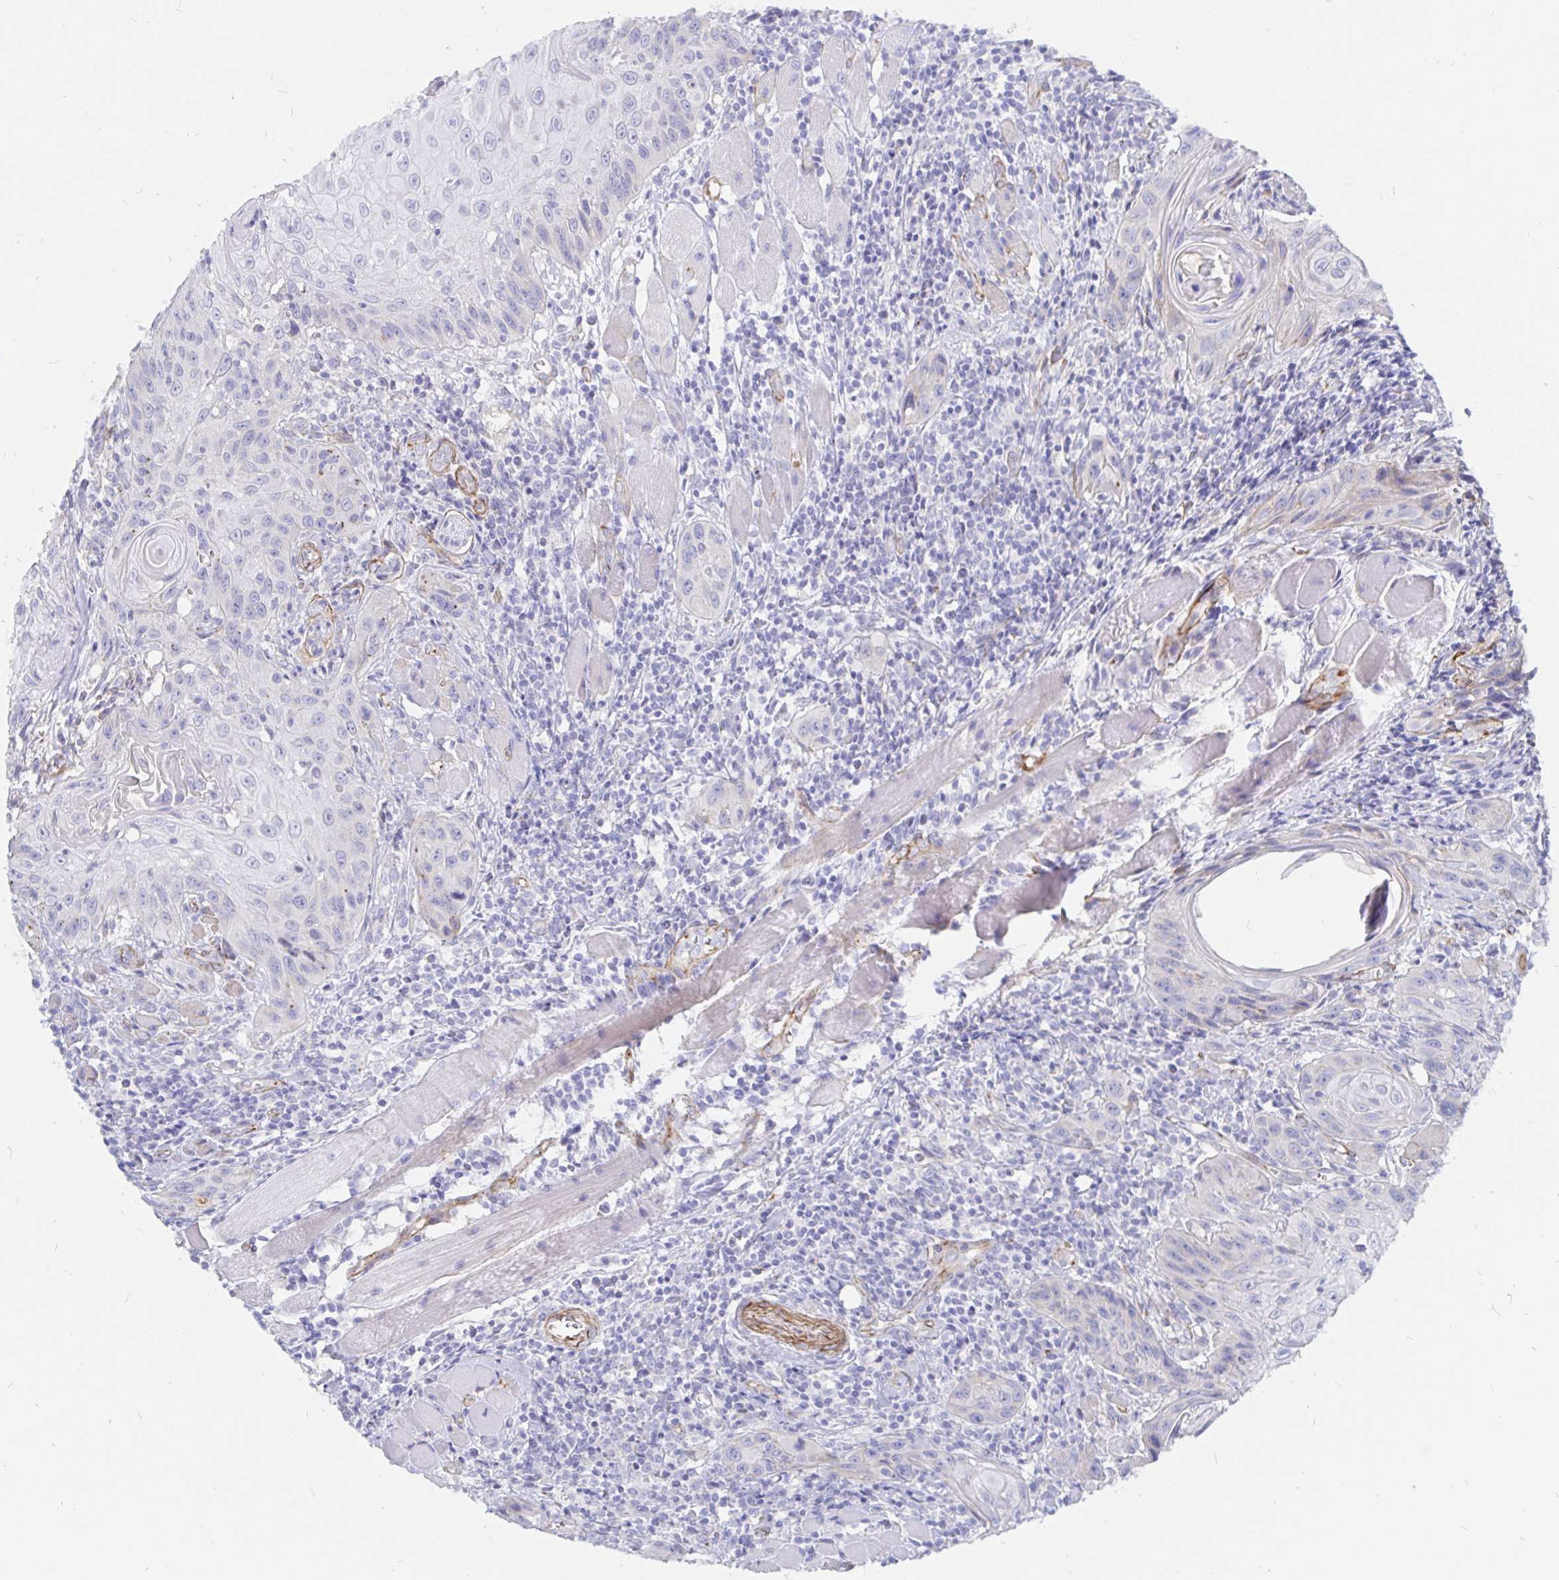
{"staining": {"intensity": "negative", "quantity": "none", "location": "none"}, "tissue": "head and neck cancer", "cell_type": "Tumor cells", "image_type": "cancer", "snomed": [{"axis": "morphology", "description": "Squamous cell carcinoma, NOS"}, {"axis": "topography", "description": "Oral tissue"}, {"axis": "topography", "description": "Head-Neck"}], "caption": "Tumor cells are negative for protein expression in human head and neck cancer.", "gene": "COX16", "patient": {"sex": "male", "age": 58}}